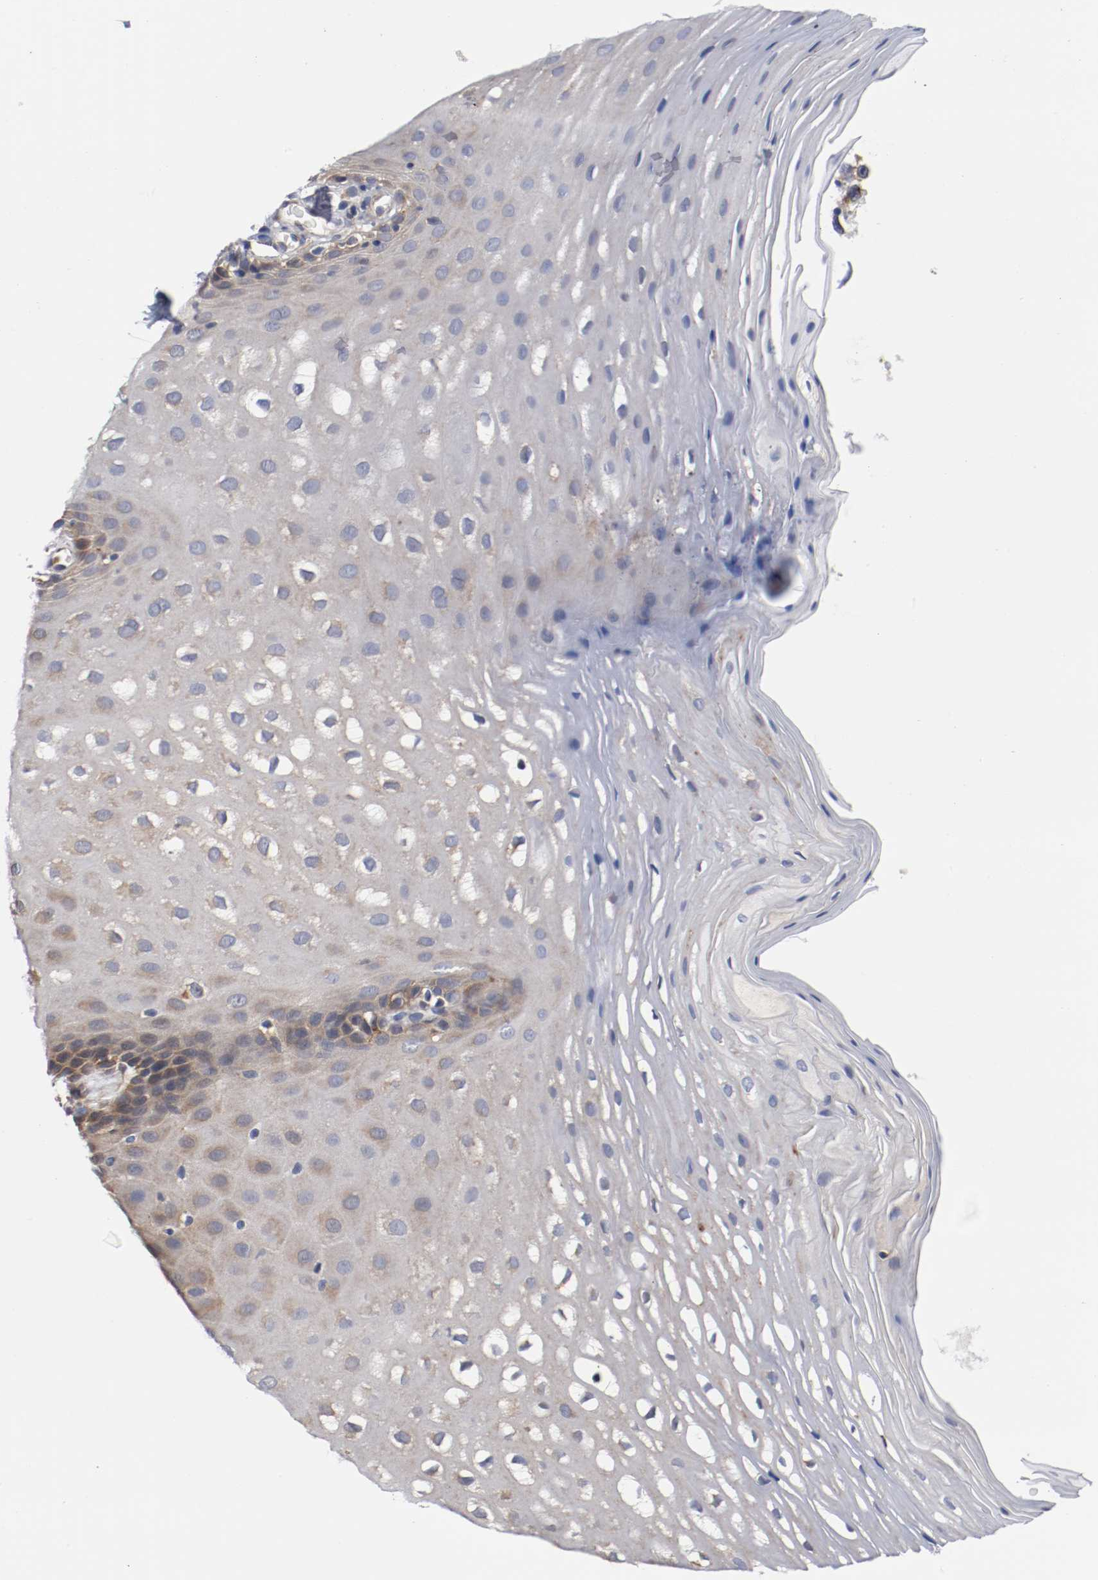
{"staining": {"intensity": "weak", "quantity": "<25%", "location": "cytoplasmic/membranous"}, "tissue": "oral mucosa", "cell_type": "Squamous epithelial cells", "image_type": "normal", "snomed": [{"axis": "morphology", "description": "Normal tissue, NOS"}, {"axis": "morphology", "description": "Squamous cell carcinoma, NOS"}, {"axis": "topography", "description": "Skeletal muscle"}, {"axis": "topography", "description": "Oral tissue"}, {"axis": "topography", "description": "Head-Neck"}], "caption": "Immunohistochemistry of unremarkable oral mucosa displays no staining in squamous epithelial cells.", "gene": "TNFSF12", "patient": {"sex": "male", "age": 71}}